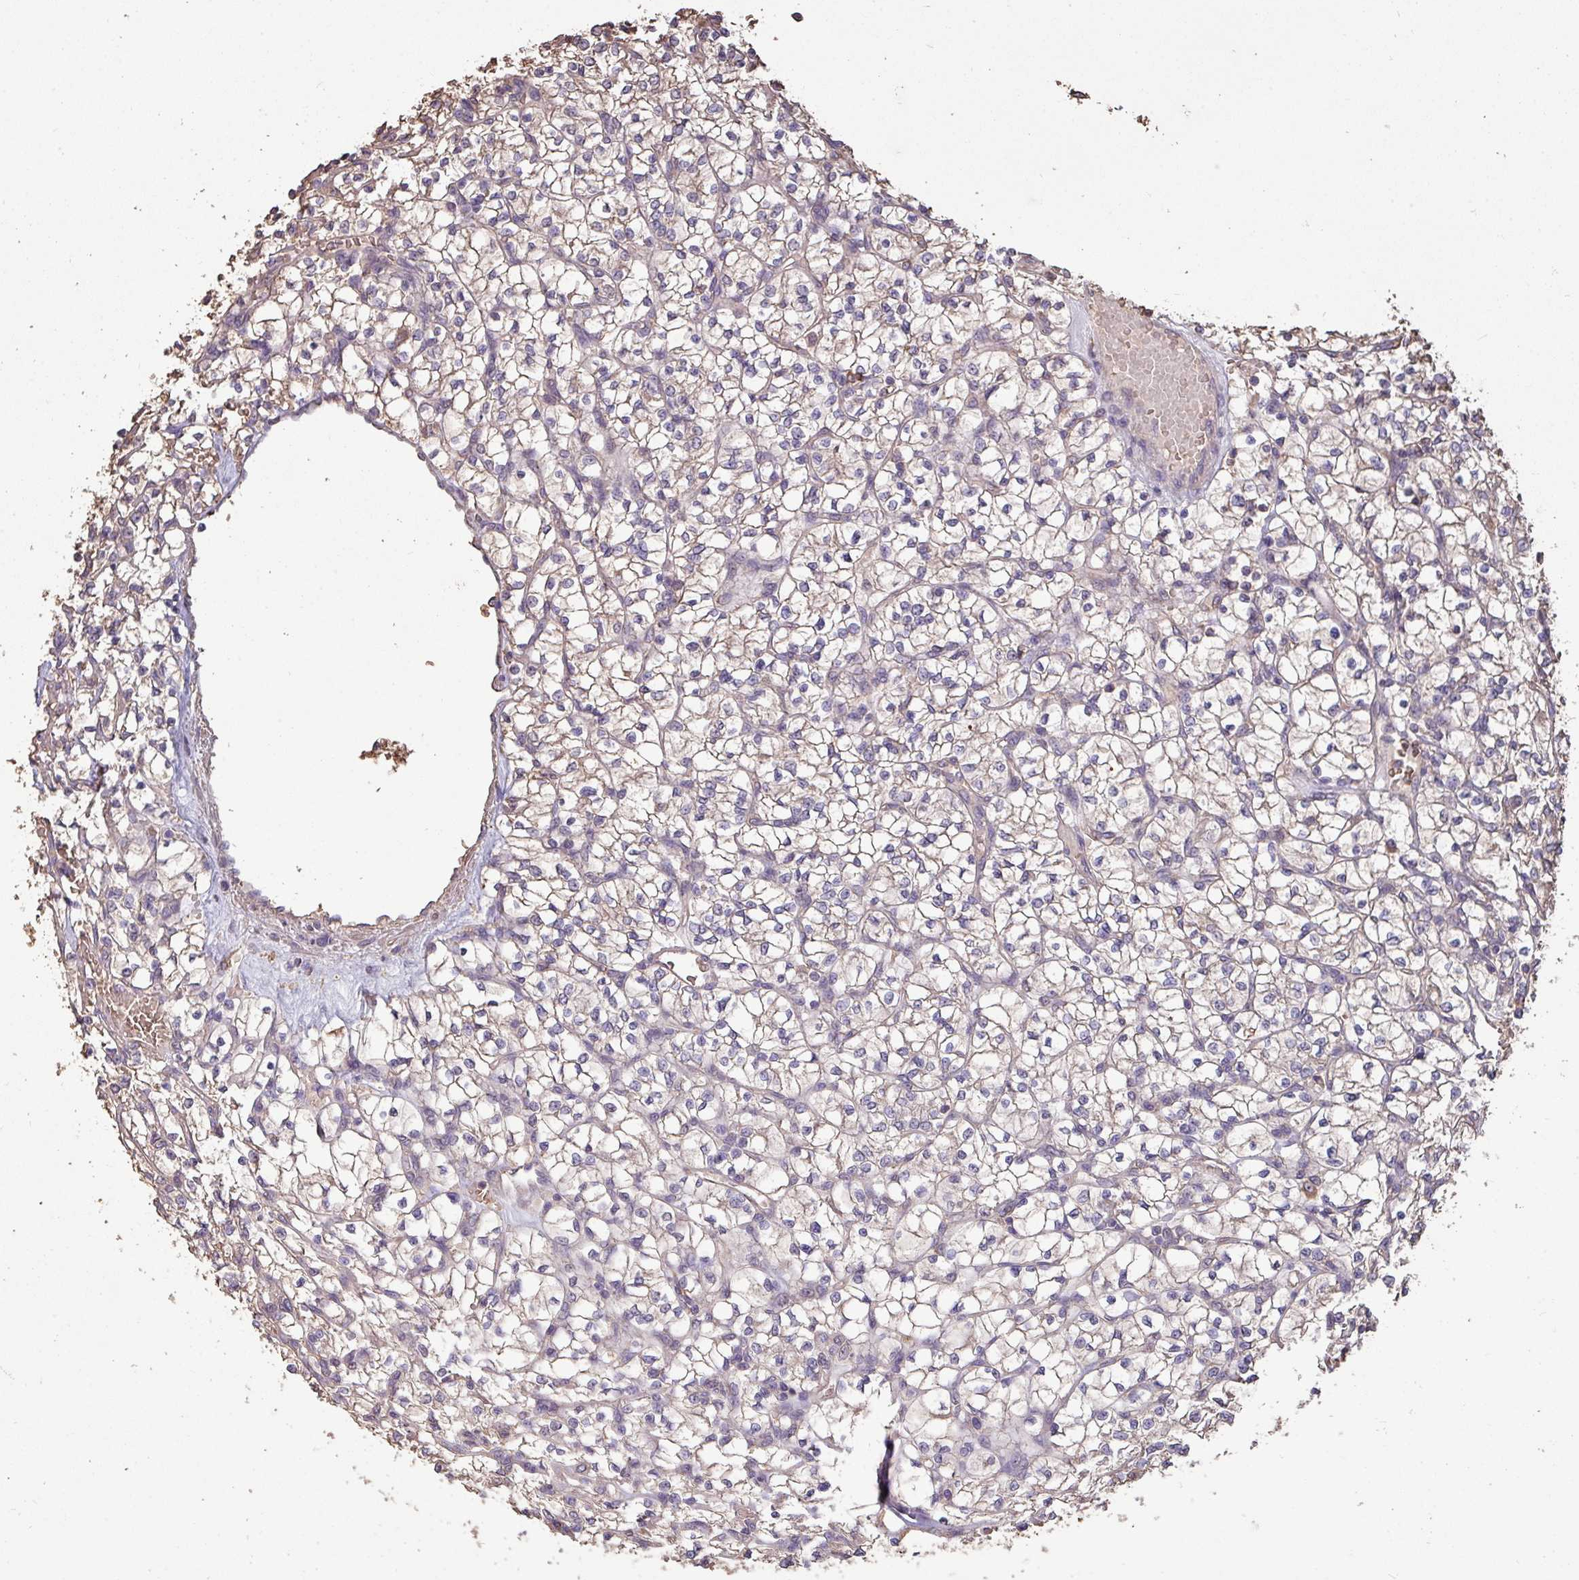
{"staining": {"intensity": "weak", "quantity": "25%-75%", "location": "cytoplasmic/membranous"}, "tissue": "renal cancer", "cell_type": "Tumor cells", "image_type": "cancer", "snomed": [{"axis": "morphology", "description": "Adenocarcinoma, NOS"}, {"axis": "topography", "description": "Kidney"}], "caption": "This is a micrograph of IHC staining of renal cancer (adenocarcinoma), which shows weak staining in the cytoplasmic/membranous of tumor cells.", "gene": "CAMK2B", "patient": {"sex": "female", "age": 64}}